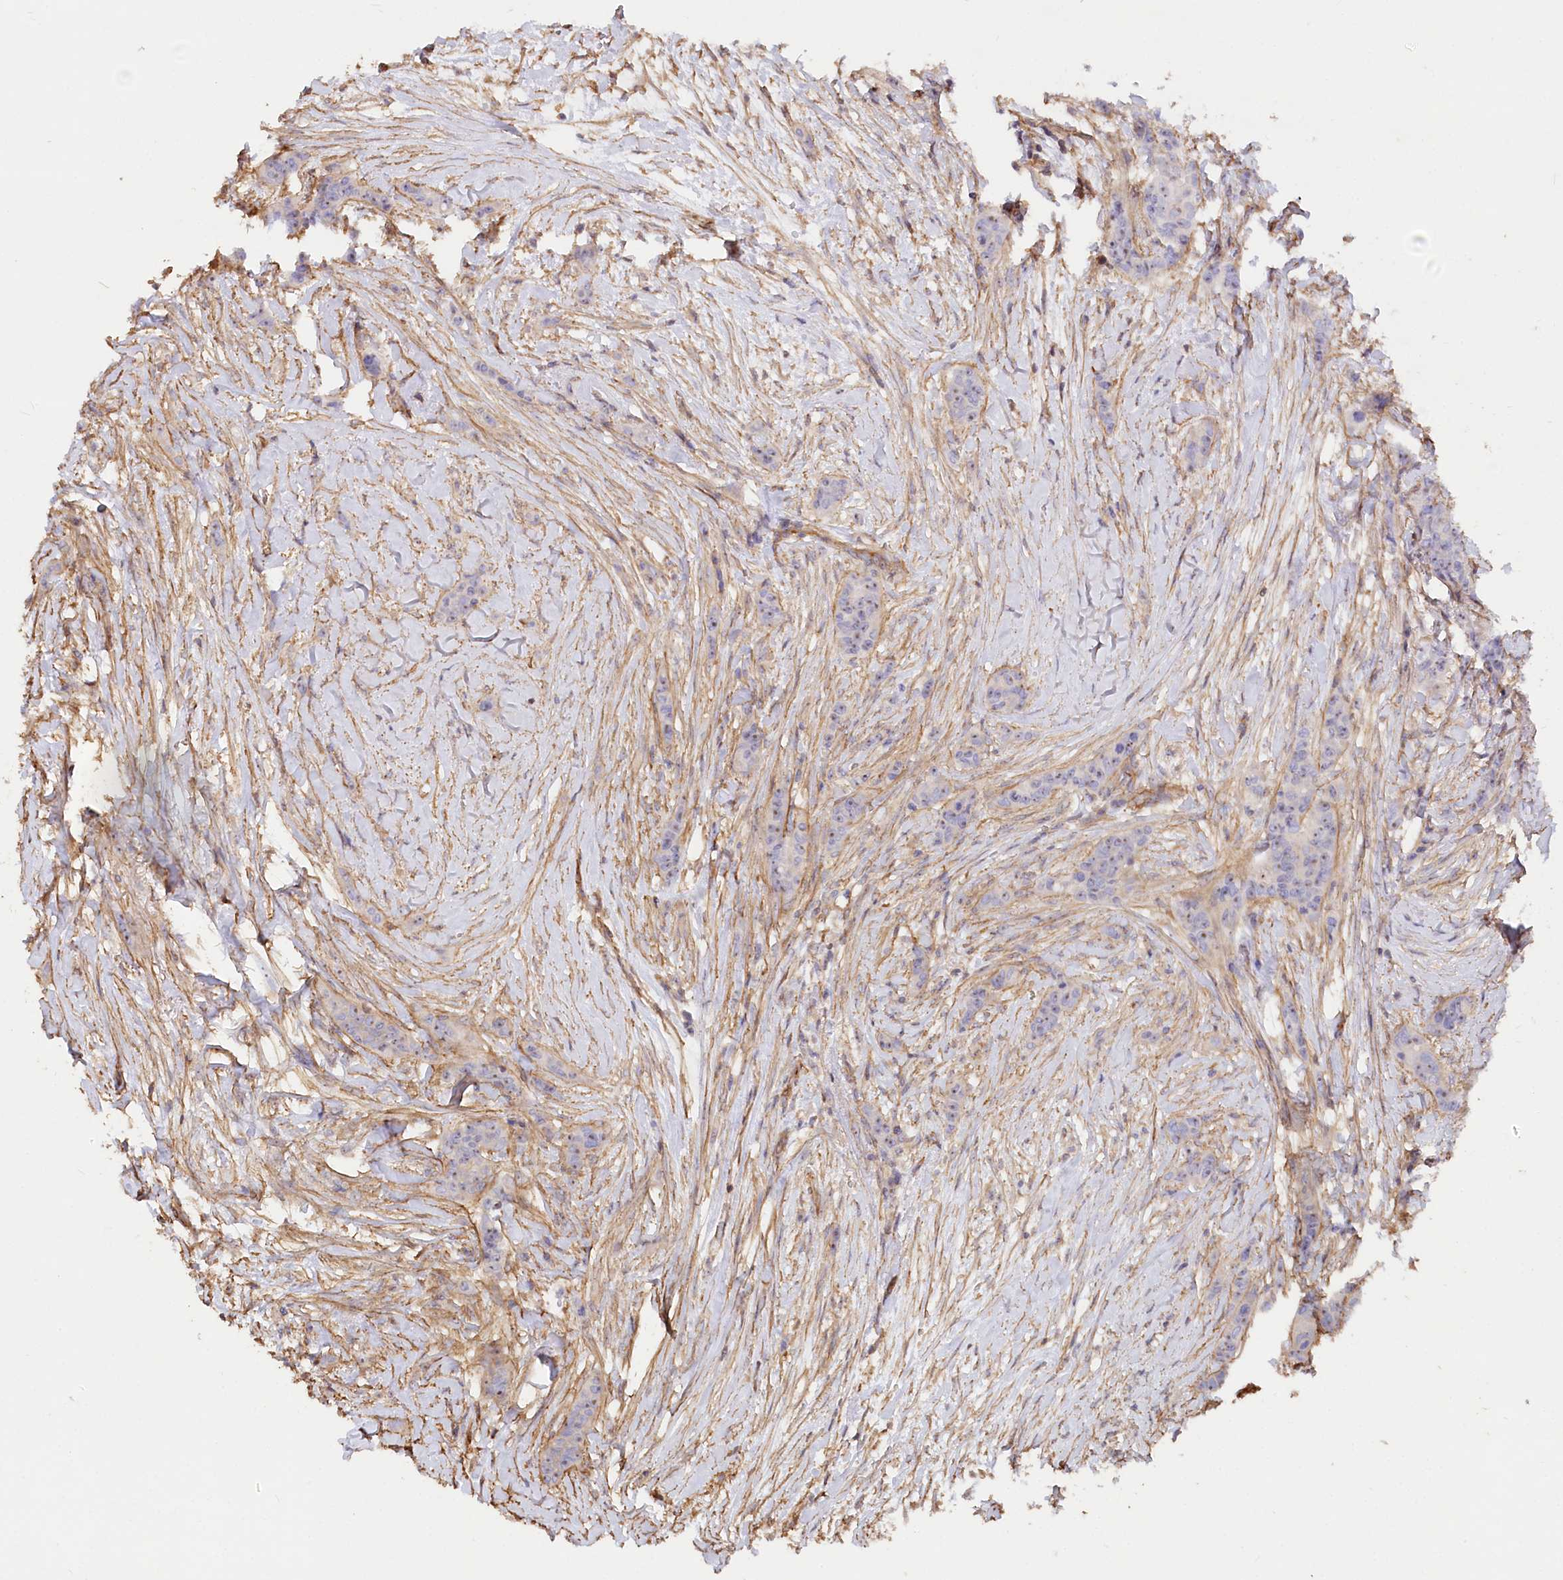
{"staining": {"intensity": "negative", "quantity": "none", "location": "none"}, "tissue": "breast cancer", "cell_type": "Tumor cells", "image_type": "cancer", "snomed": [{"axis": "morphology", "description": "Duct carcinoma"}, {"axis": "topography", "description": "Breast"}], "caption": "Tumor cells are negative for protein expression in human breast cancer (intraductal carcinoma). Brightfield microscopy of immunohistochemistry (IHC) stained with DAB (3,3'-diaminobenzidine) (brown) and hematoxylin (blue), captured at high magnification.", "gene": "WDR36", "patient": {"sex": "female", "age": 40}}